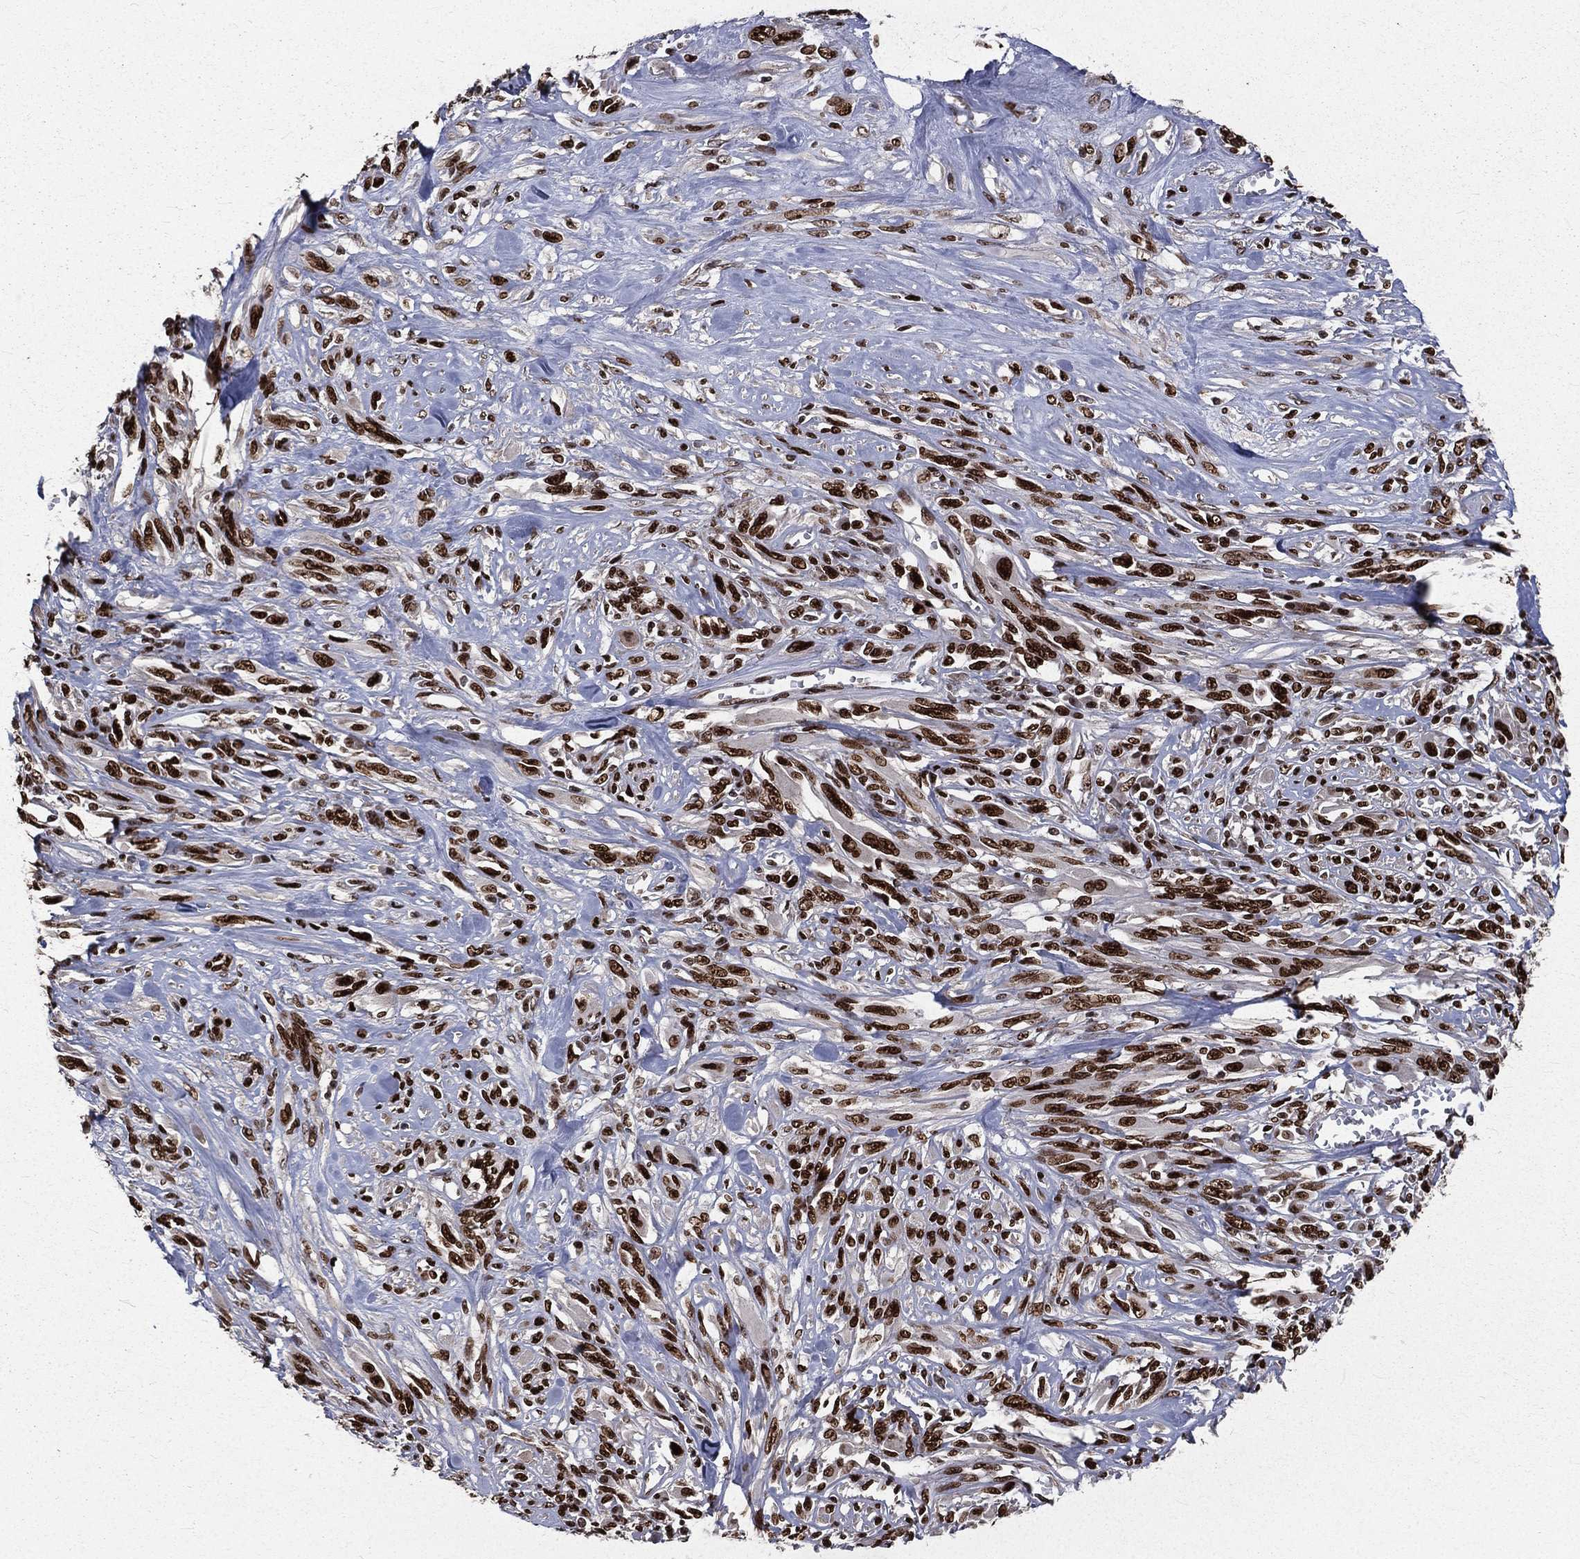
{"staining": {"intensity": "strong", "quantity": ">75%", "location": "nuclear"}, "tissue": "melanoma", "cell_type": "Tumor cells", "image_type": "cancer", "snomed": [{"axis": "morphology", "description": "Malignant melanoma, NOS"}, {"axis": "topography", "description": "Skin"}], "caption": "Malignant melanoma tissue reveals strong nuclear expression in about >75% of tumor cells, visualized by immunohistochemistry.", "gene": "POLB", "patient": {"sex": "female", "age": 91}}